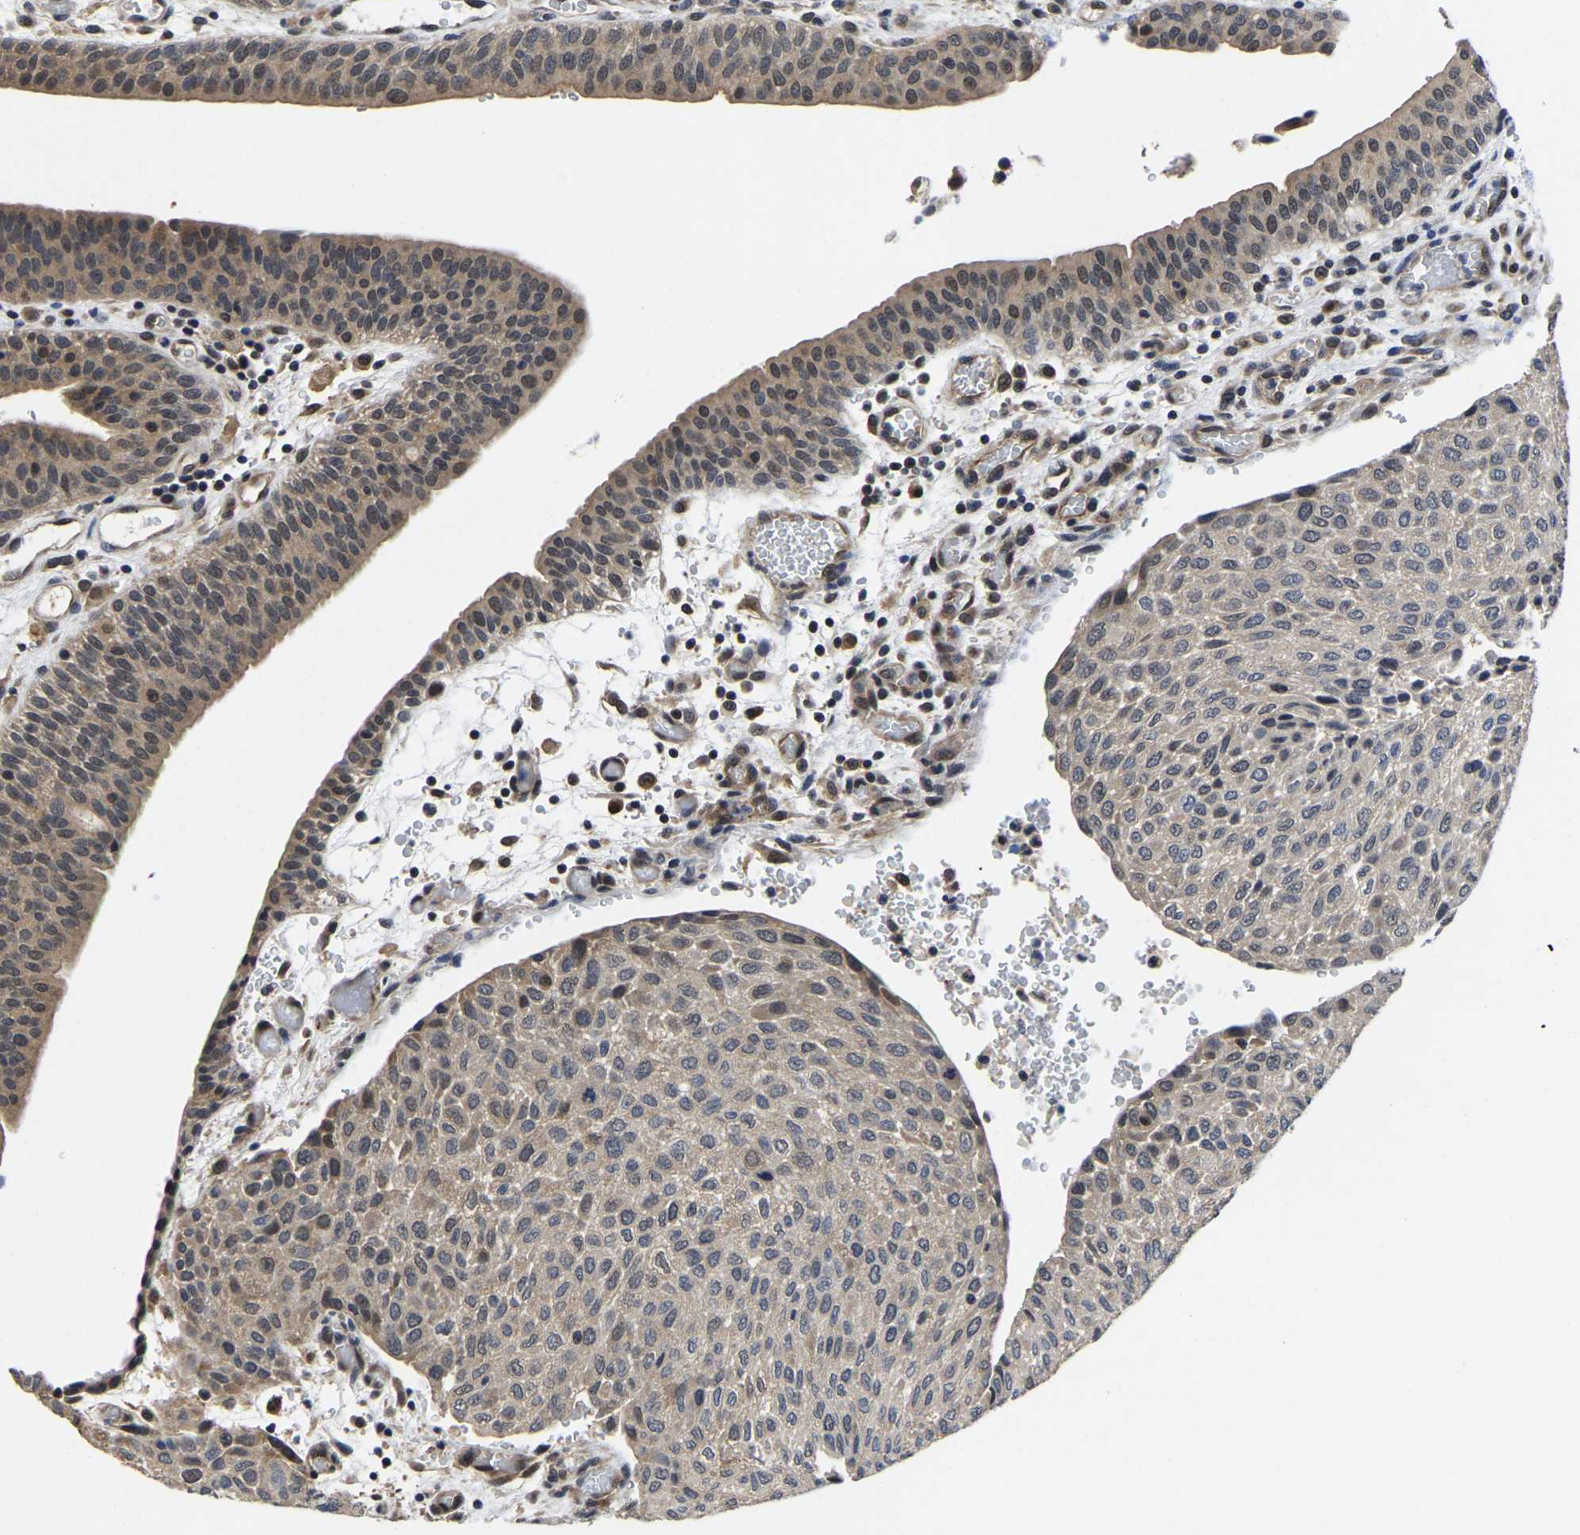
{"staining": {"intensity": "weak", "quantity": "25%-75%", "location": "cytoplasmic/membranous,nuclear"}, "tissue": "urothelial cancer", "cell_type": "Tumor cells", "image_type": "cancer", "snomed": [{"axis": "morphology", "description": "Urothelial carcinoma, Low grade"}, {"axis": "morphology", "description": "Urothelial carcinoma, High grade"}, {"axis": "topography", "description": "Urinary bladder"}], "caption": "This micrograph demonstrates IHC staining of human urothelial cancer, with low weak cytoplasmic/membranous and nuclear staining in about 25%-75% of tumor cells.", "gene": "MCOLN2", "patient": {"sex": "male", "age": 35}}